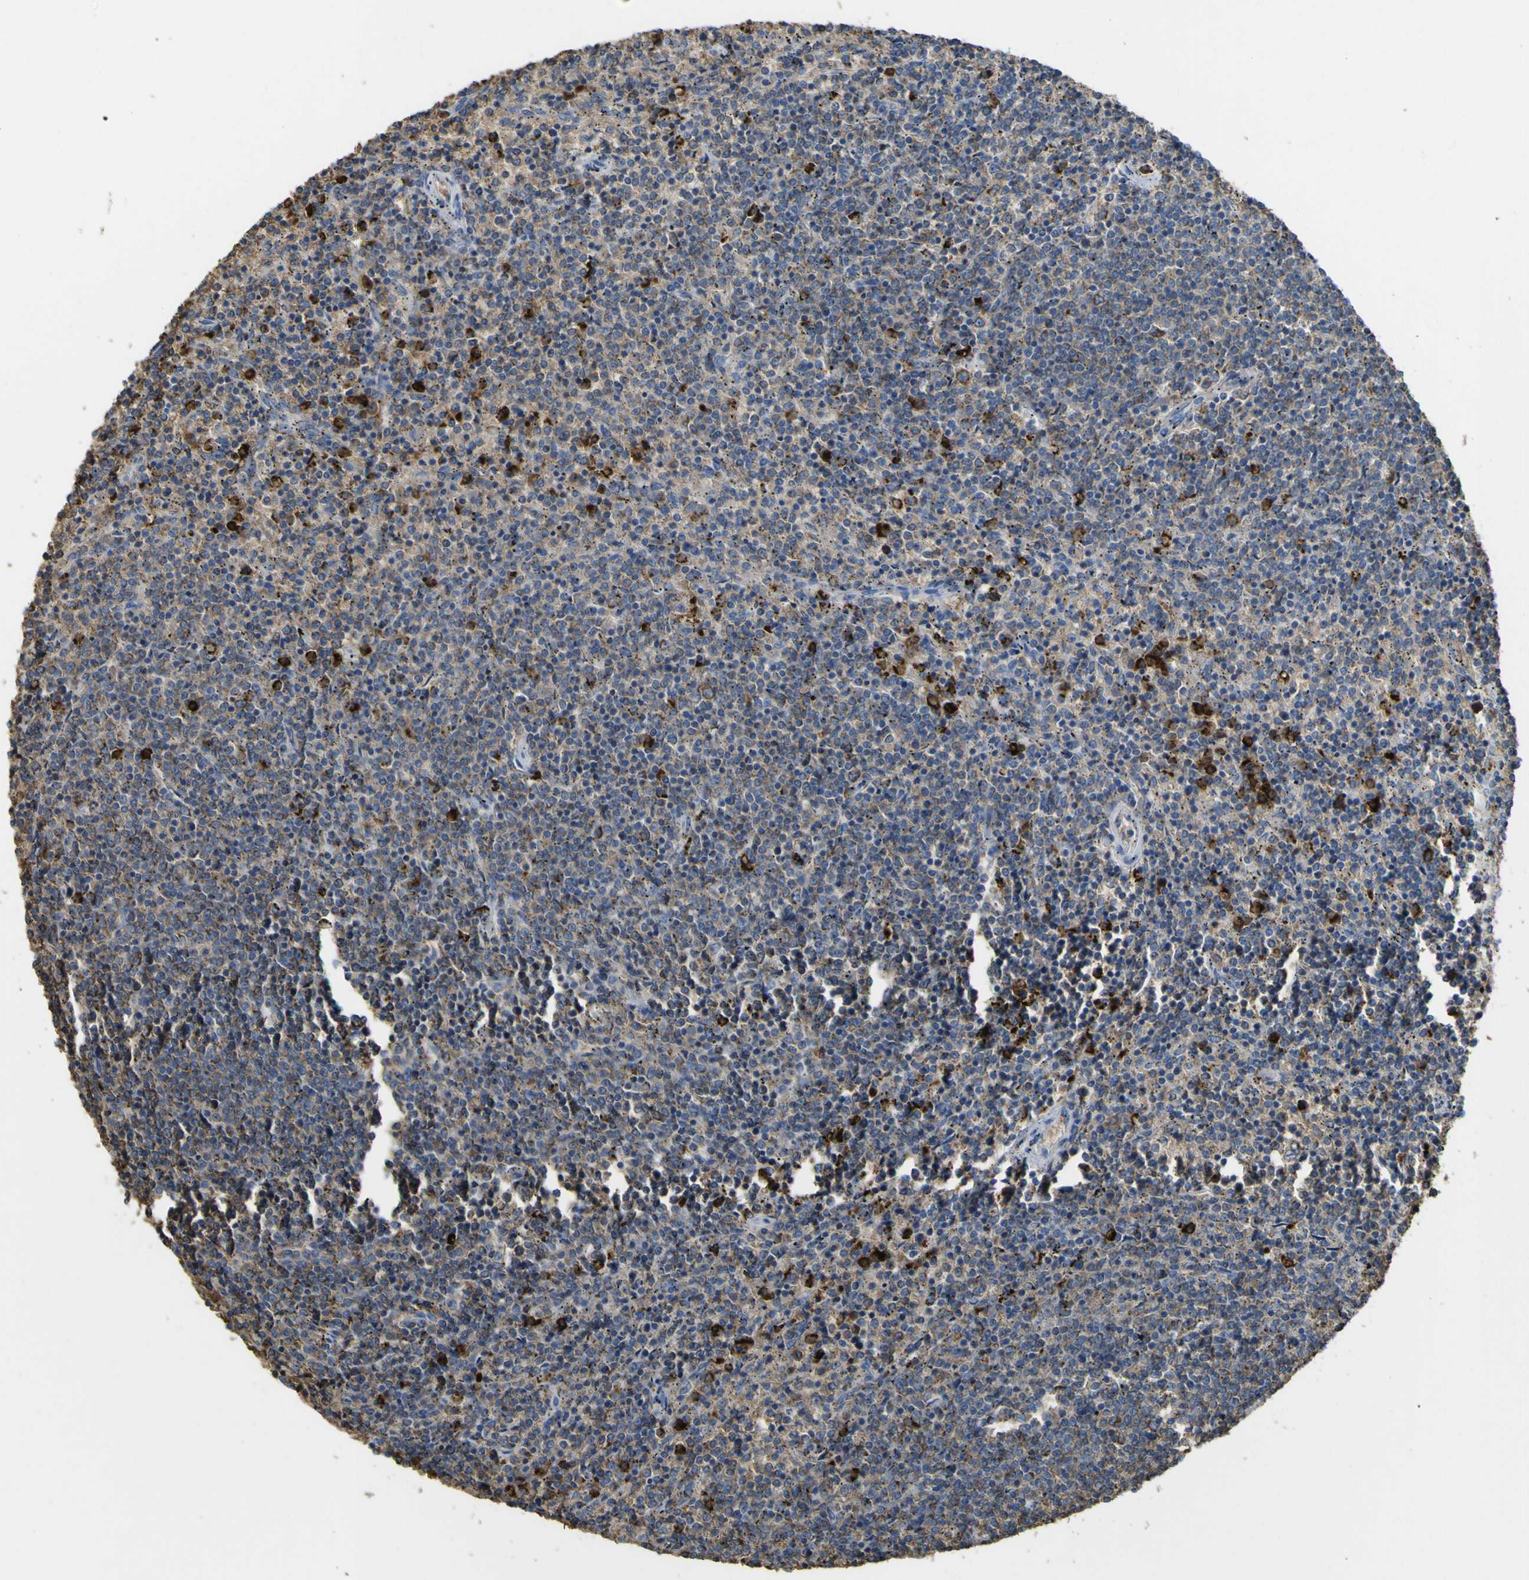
{"staining": {"intensity": "weak", "quantity": "25%-75%", "location": "cytoplasmic/membranous"}, "tissue": "lymphoma", "cell_type": "Tumor cells", "image_type": "cancer", "snomed": [{"axis": "morphology", "description": "Malignant lymphoma, non-Hodgkin's type, Low grade"}, {"axis": "topography", "description": "Spleen"}], "caption": "About 25%-75% of tumor cells in human lymphoma display weak cytoplasmic/membranous protein expression as visualized by brown immunohistochemical staining.", "gene": "ACSL3", "patient": {"sex": "female", "age": 50}}